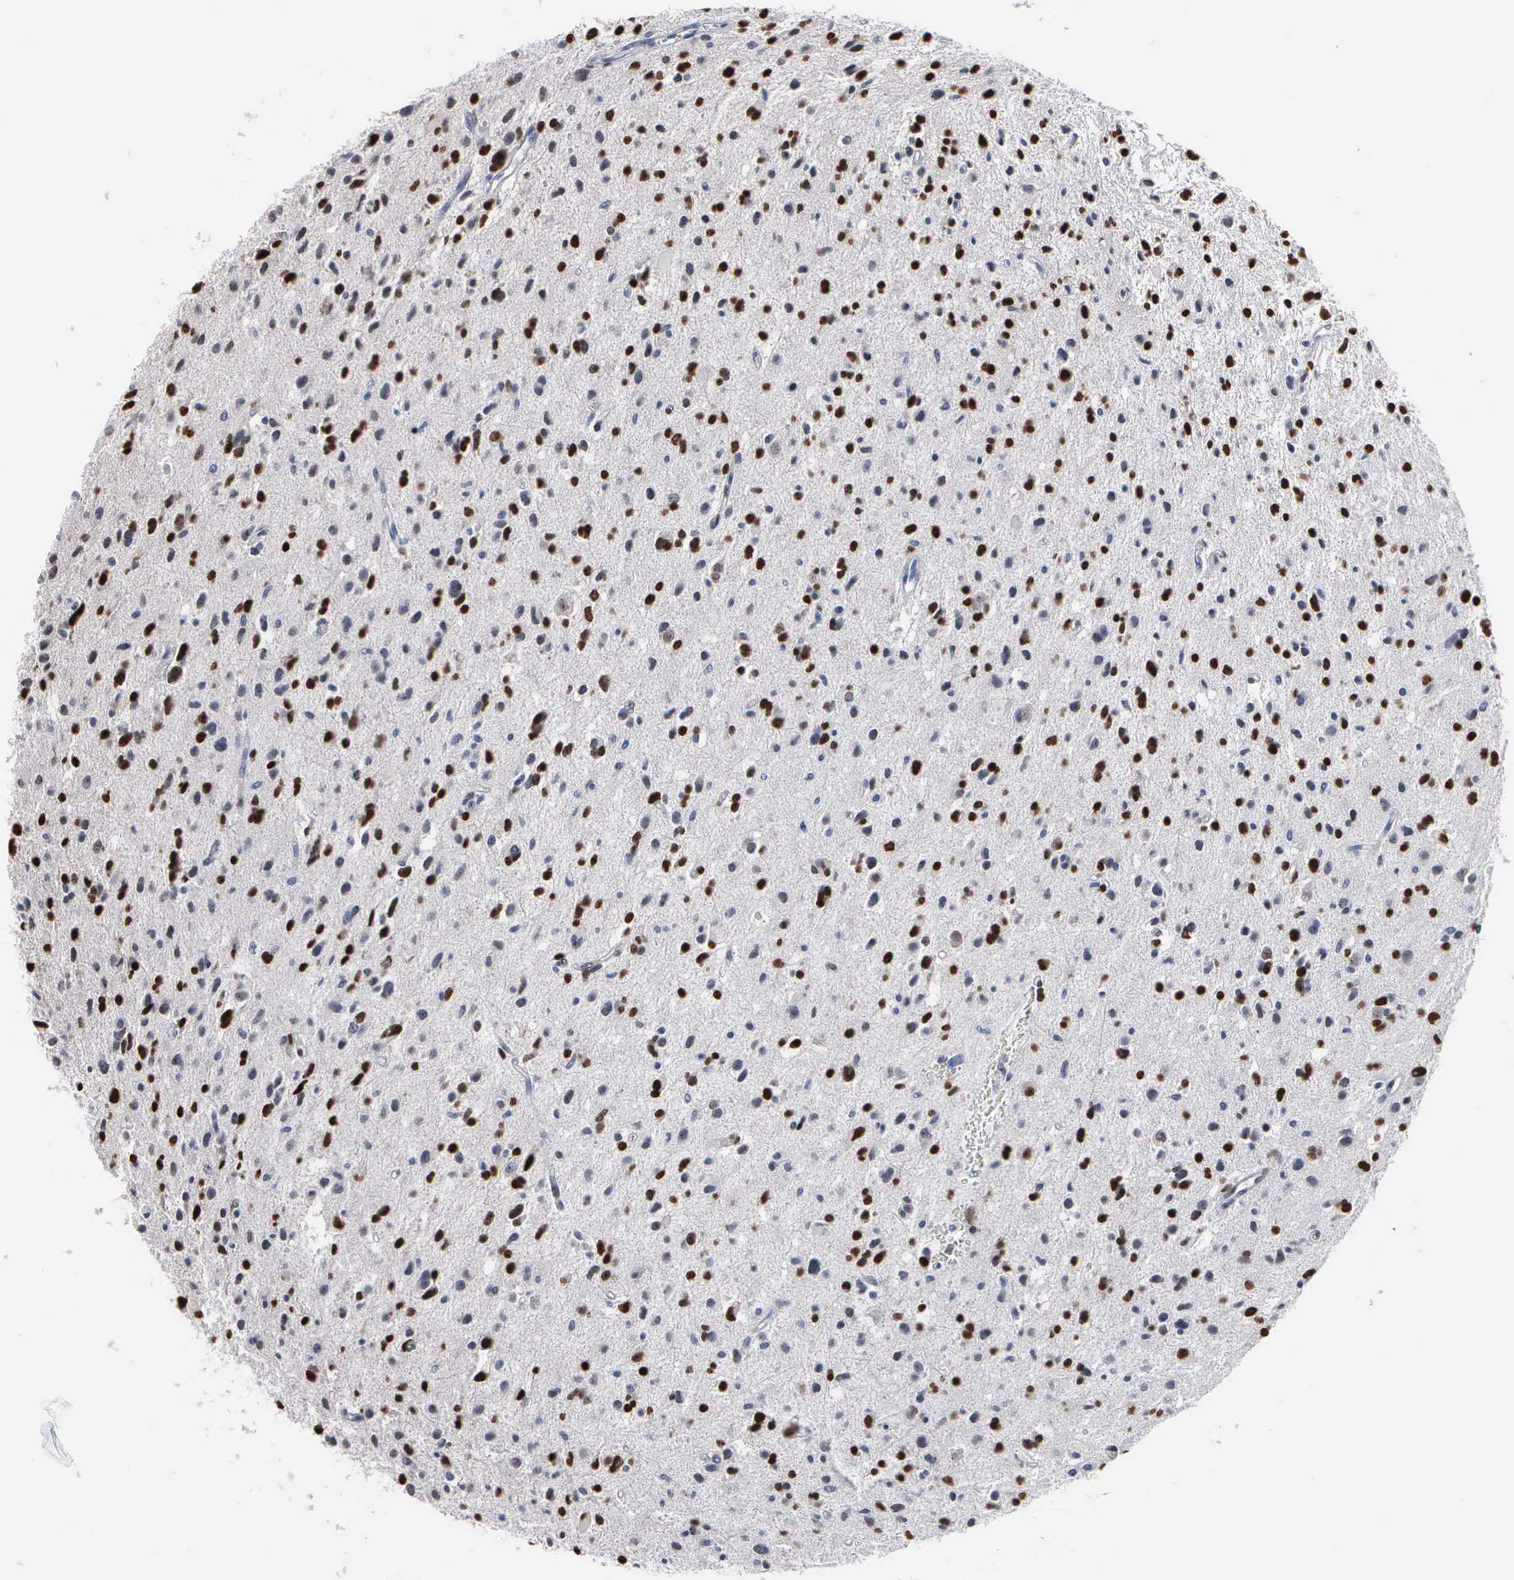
{"staining": {"intensity": "strong", "quantity": "25%-75%", "location": "nuclear"}, "tissue": "glioma", "cell_type": "Tumor cells", "image_type": "cancer", "snomed": [{"axis": "morphology", "description": "Glioma, malignant, Low grade"}, {"axis": "topography", "description": "Brain"}], "caption": "DAB immunohistochemical staining of human malignant glioma (low-grade) shows strong nuclear protein positivity in about 25%-75% of tumor cells.", "gene": "FGF2", "patient": {"sex": "female", "age": 46}}